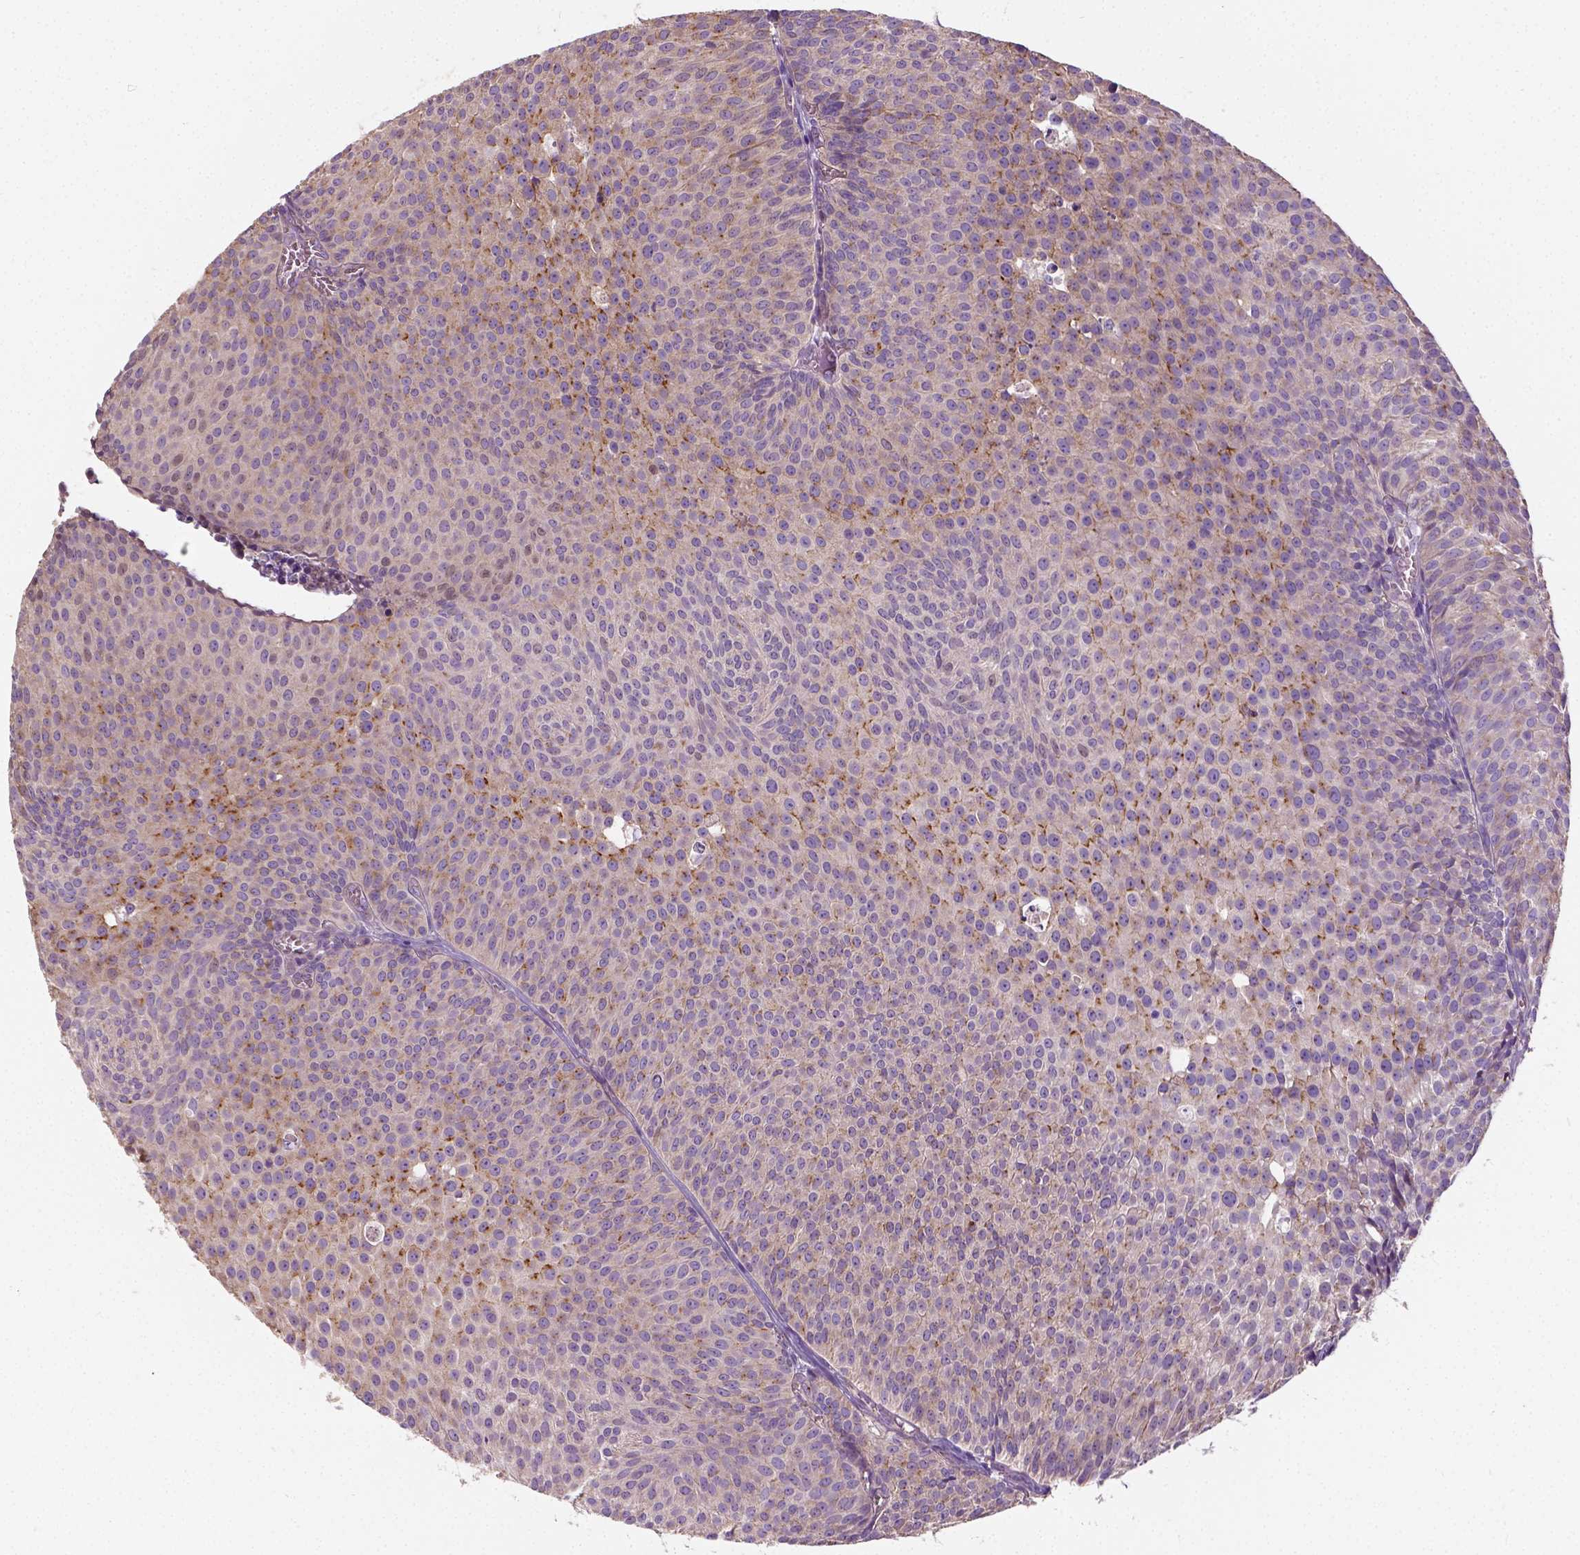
{"staining": {"intensity": "moderate", "quantity": "<25%", "location": "cytoplasmic/membranous,nuclear"}, "tissue": "urothelial cancer", "cell_type": "Tumor cells", "image_type": "cancer", "snomed": [{"axis": "morphology", "description": "Urothelial carcinoma, Low grade"}, {"axis": "topography", "description": "Urinary bladder"}], "caption": "High-magnification brightfield microscopy of low-grade urothelial carcinoma stained with DAB (brown) and counterstained with hematoxylin (blue). tumor cells exhibit moderate cytoplasmic/membranous and nuclear positivity is present in about<25% of cells.", "gene": "CRACR2A", "patient": {"sex": "male", "age": 63}}